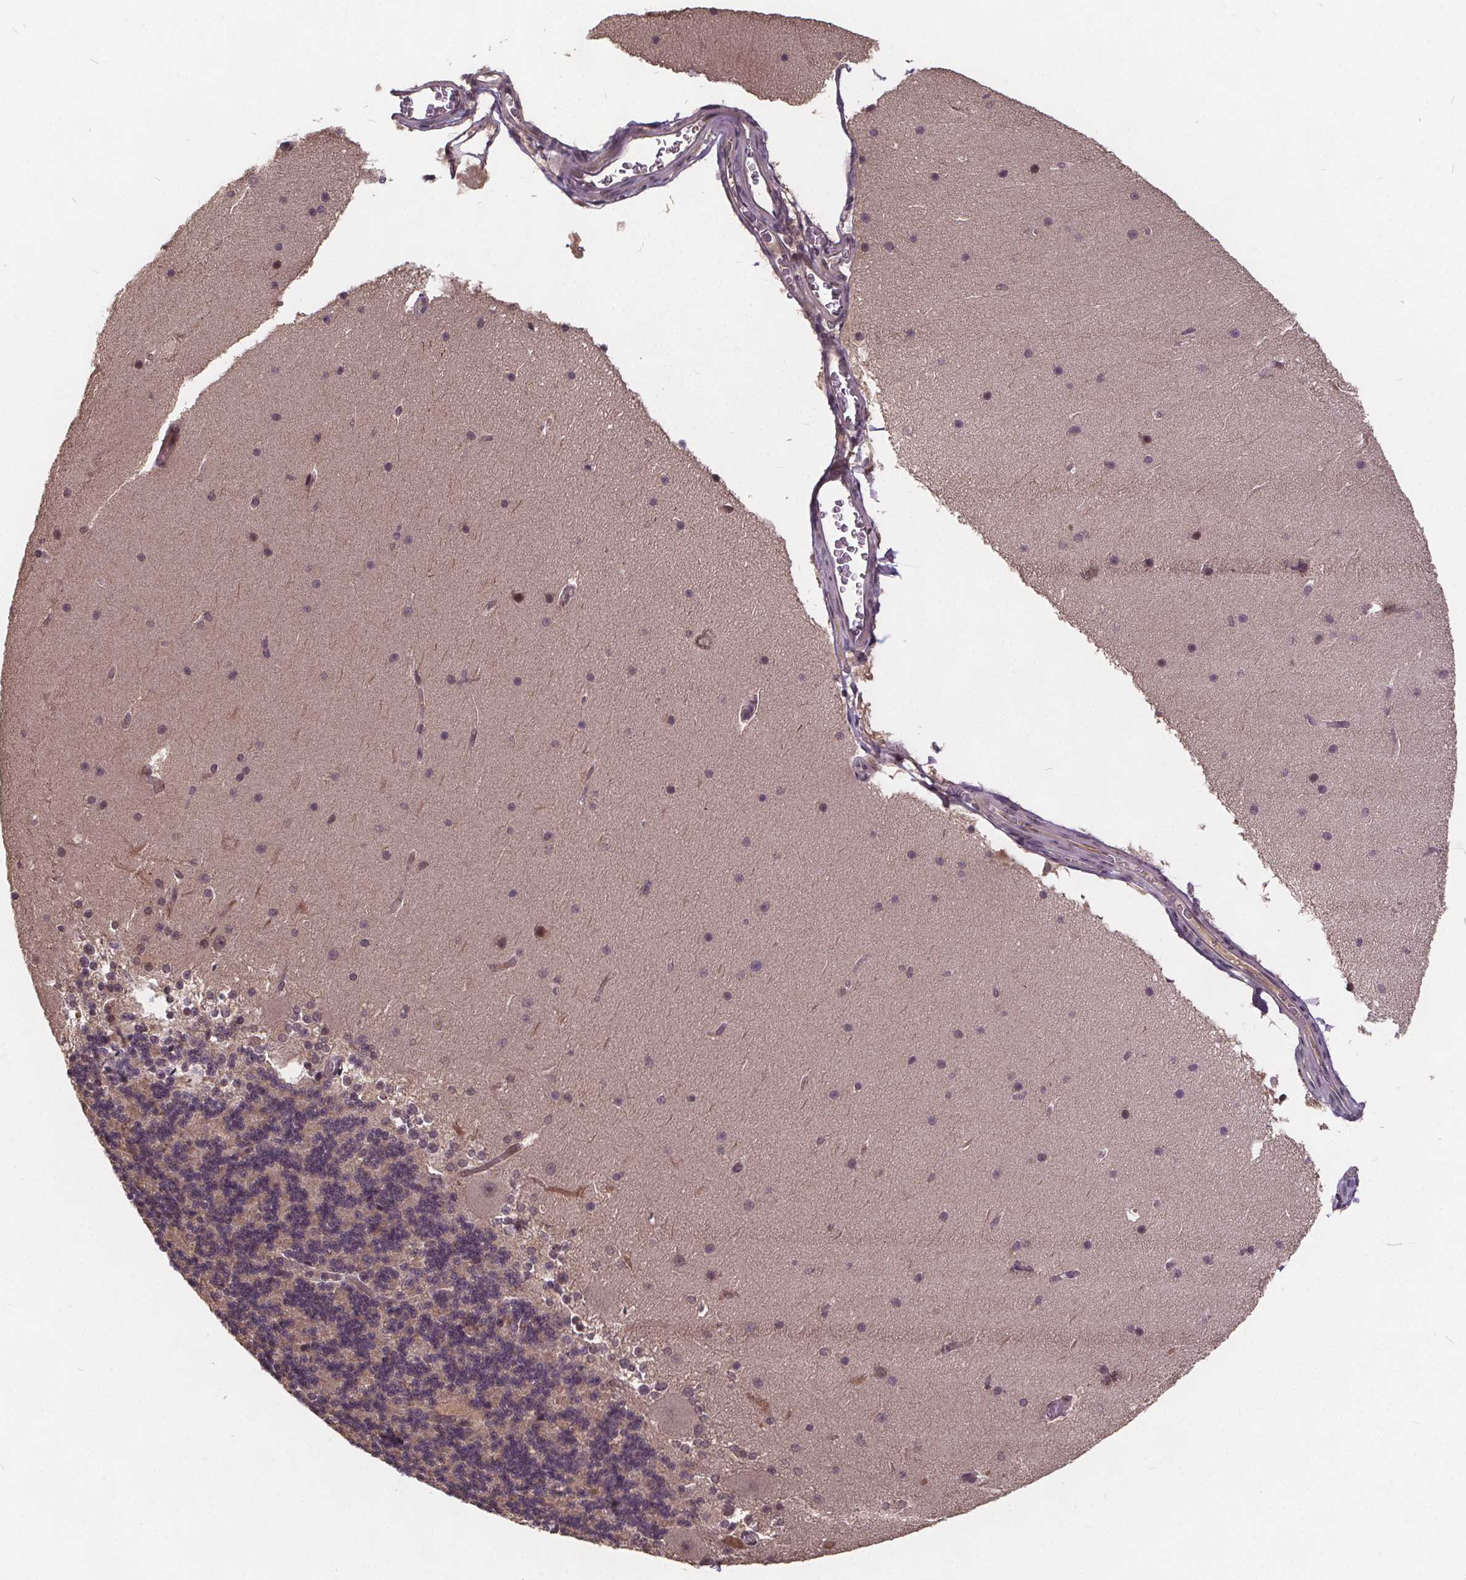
{"staining": {"intensity": "negative", "quantity": "none", "location": "none"}, "tissue": "cerebellum", "cell_type": "Cells in granular layer", "image_type": "normal", "snomed": [{"axis": "morphology", "description": "Normal tissue, NOS"}, {"axis": "topography", "description": "Cerebellum"}], "caption": "This is an immunohistochemistry (IHC) histopathology image of benign human cerebellum. There is no positivity in cells in granular layer.", "gene": "USP9X", "patient": {"sex": "female", "age": 19}}